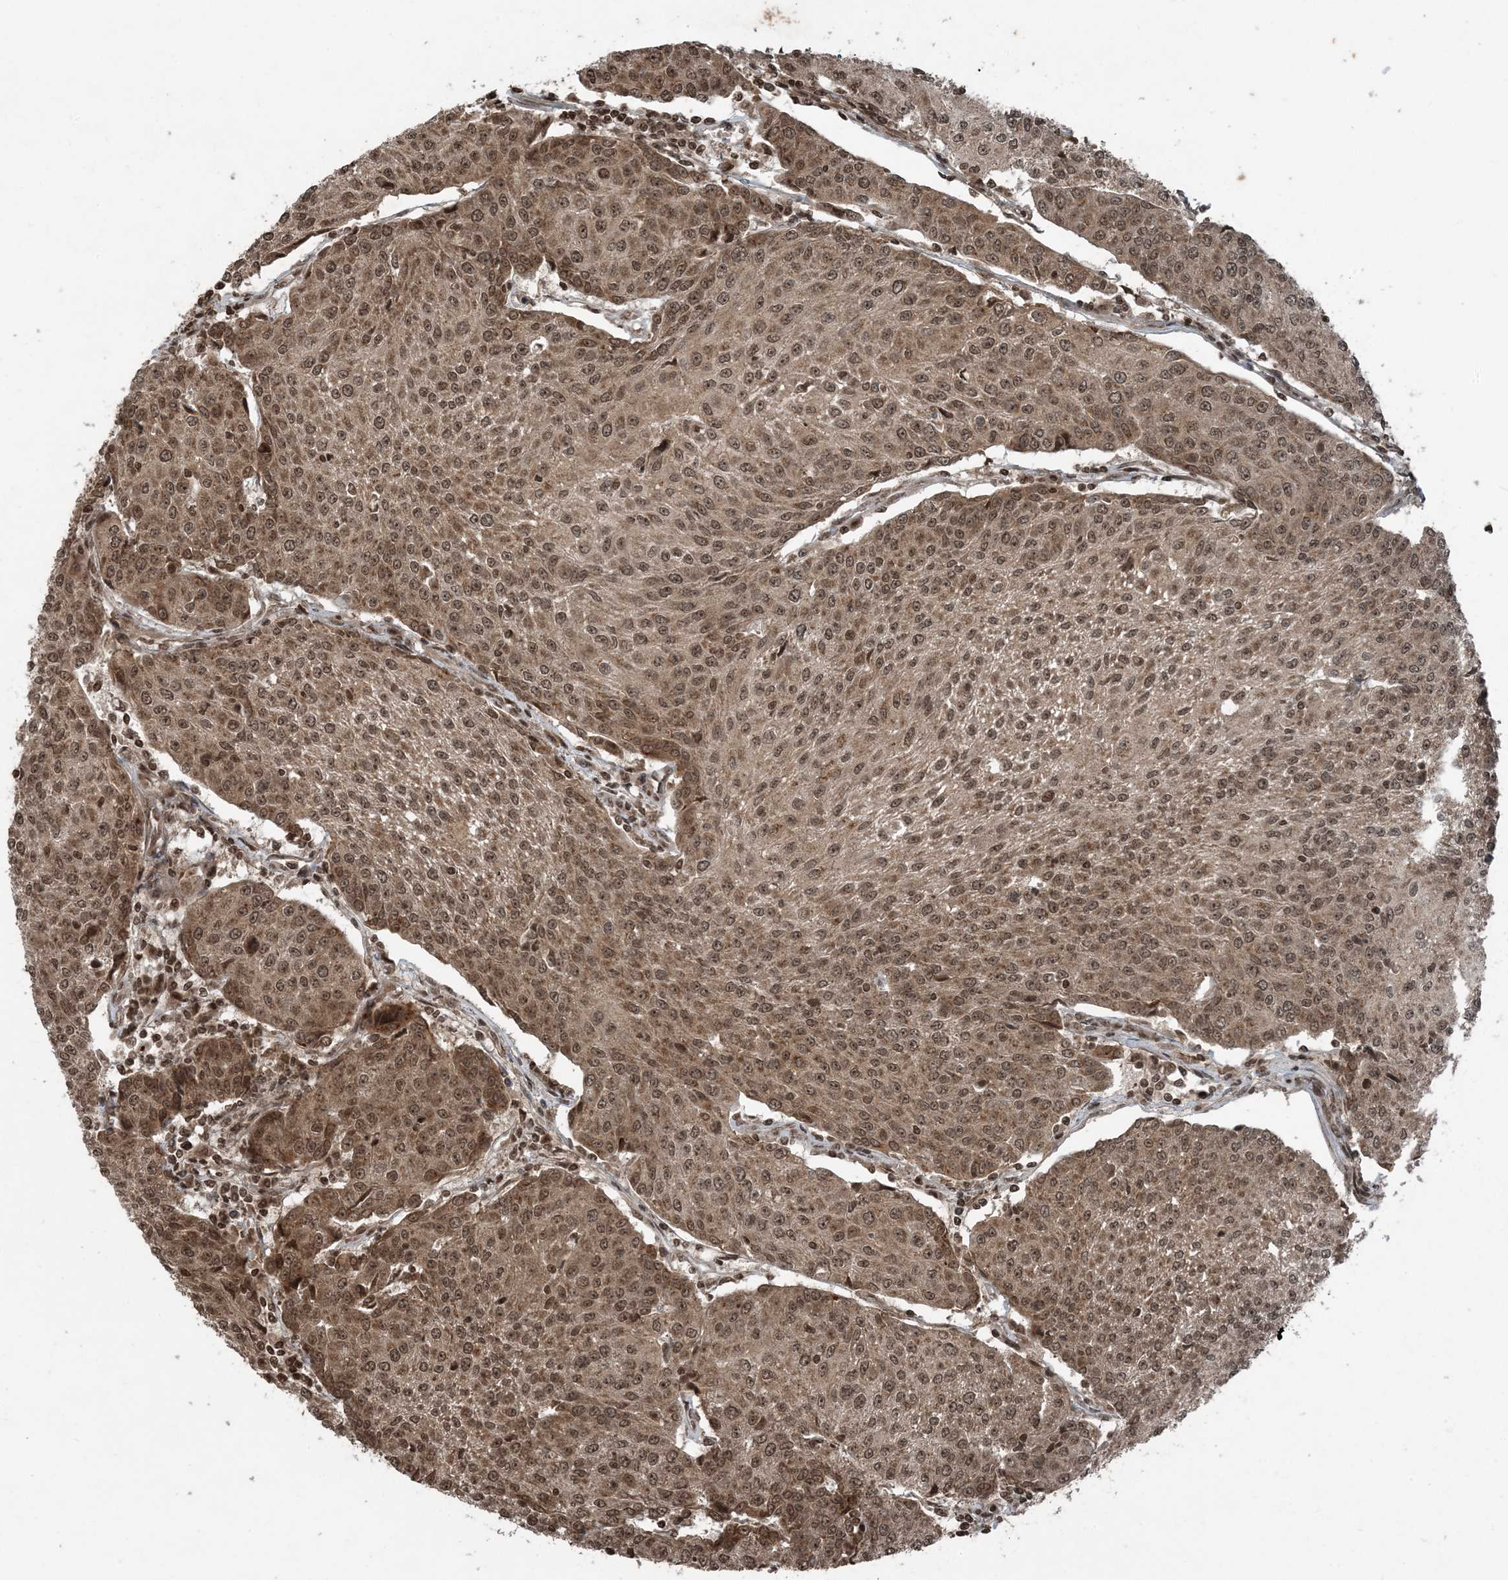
{"staining": {"intensity": "moderate", "quantity": ">75%", "location": "cytoplasmic/membranous,nuclear"}, "tissue": "urothelial cancer", "cell_type": "Tumor cells", "image_type": "cancer", "snomed": [{"axis": "morphology", "description": "Urothelial carcinoma, High grade"}, {"axis": "topography", "description": "Urinary bladder"}], "caption": "Brown immunohistochemical staining in human urothelial cancer demonstrates moderate cytoplasmic/membranous and nuclear expression in approximately >75% of tumor cells. Immunohistochemistry (ihc) stains the protein of interest in brown and the nuclei are stained blue.", "gene": "ZFAND2B", "patient": {"sex": "female", "age": 85}}